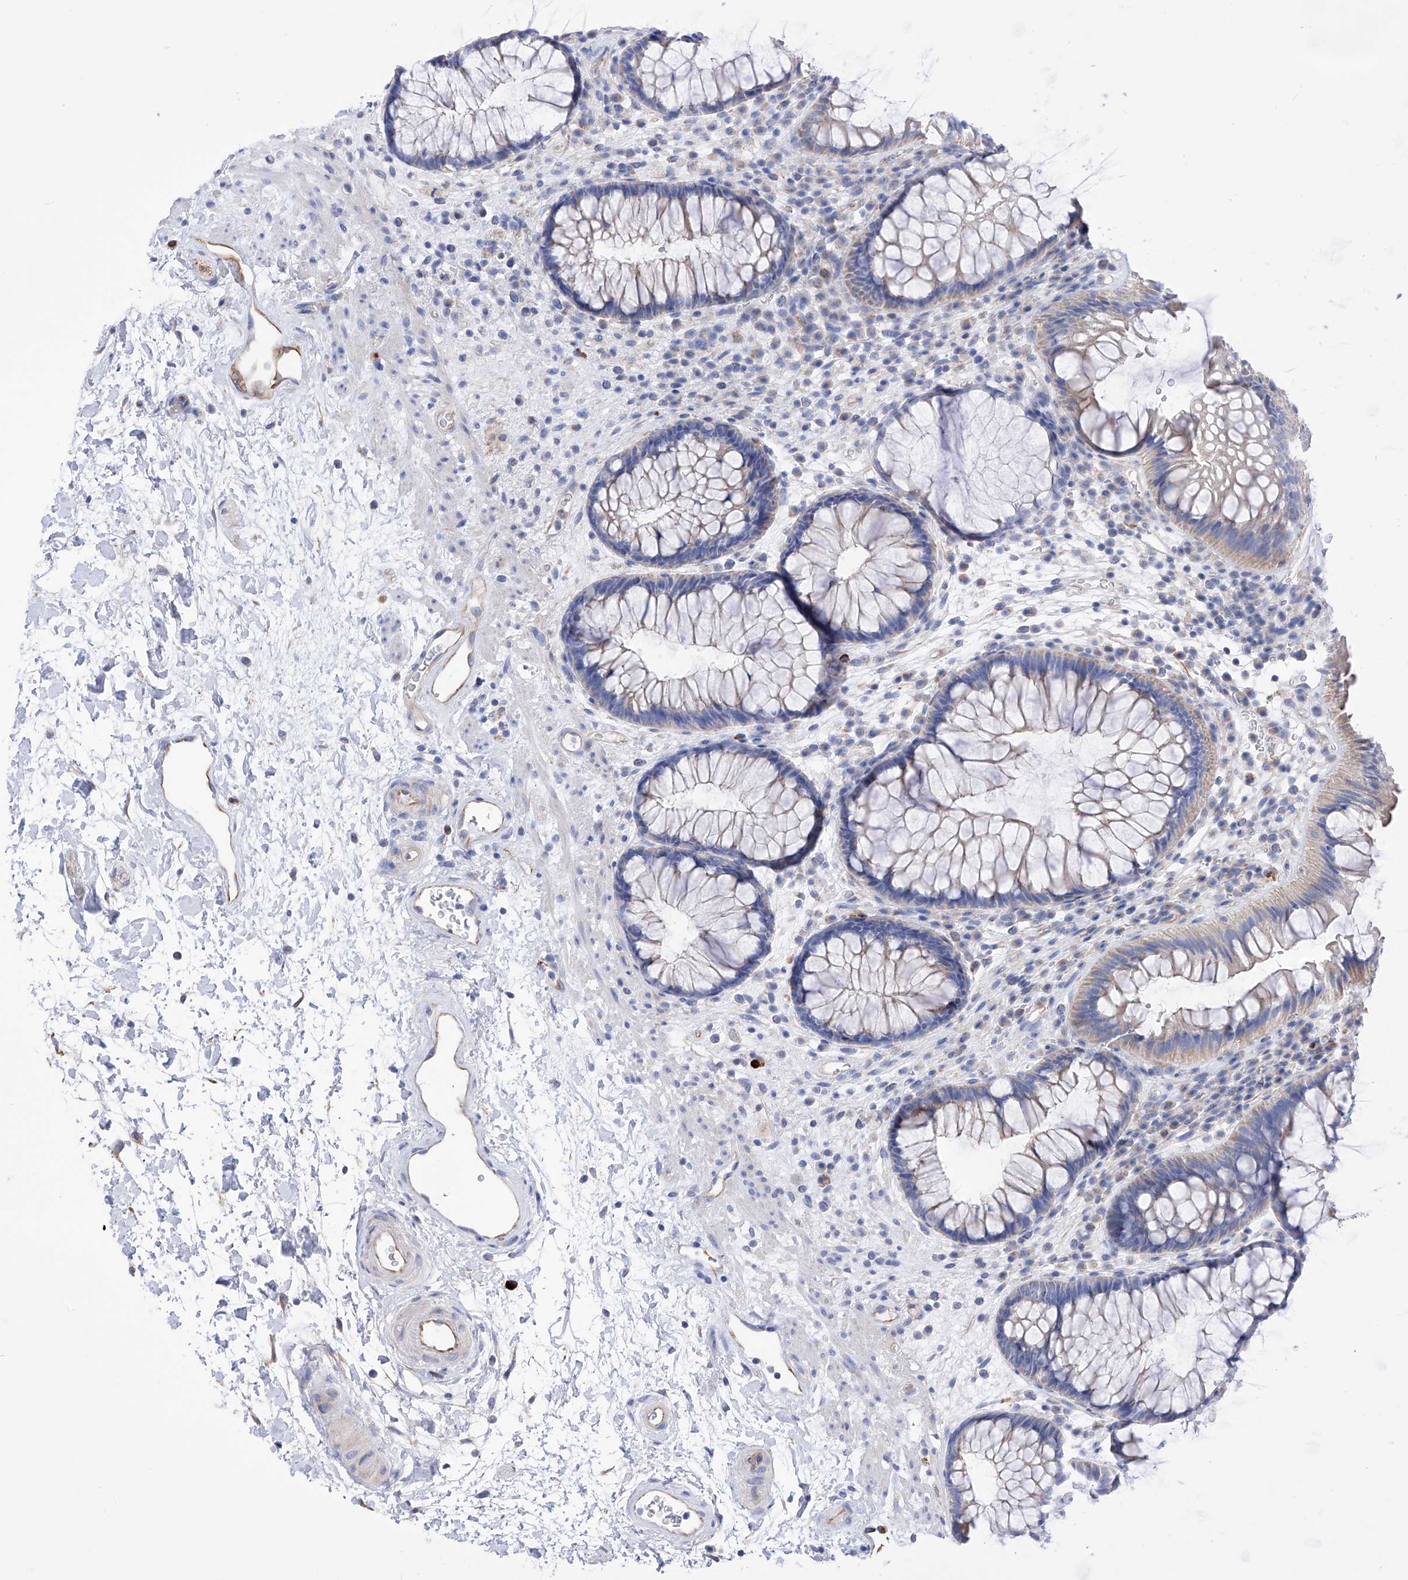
{"staining": {"intensity": "negative", "quantity": "none", "location": "none"}, "tissue": "rectum", "cell_type": "Glandular cells", "image_type": "normal", "snomed": [{"axis": "morphology", "description": "Normal tissue, NOS"}, {"axis": "topography", "description": "Rectum"}], "caption": "An image of rectum stained for a protein demonstrates no brown staining in glandular cells. Brightfield microscopy of immunohistochemistry stained with DAB (3,3'-diaminobenzidine) (brown) and hematoxylin (blue), captured at high magnification.", "gene": "FLG", "patient": {"sex": "male", "age": 51}}